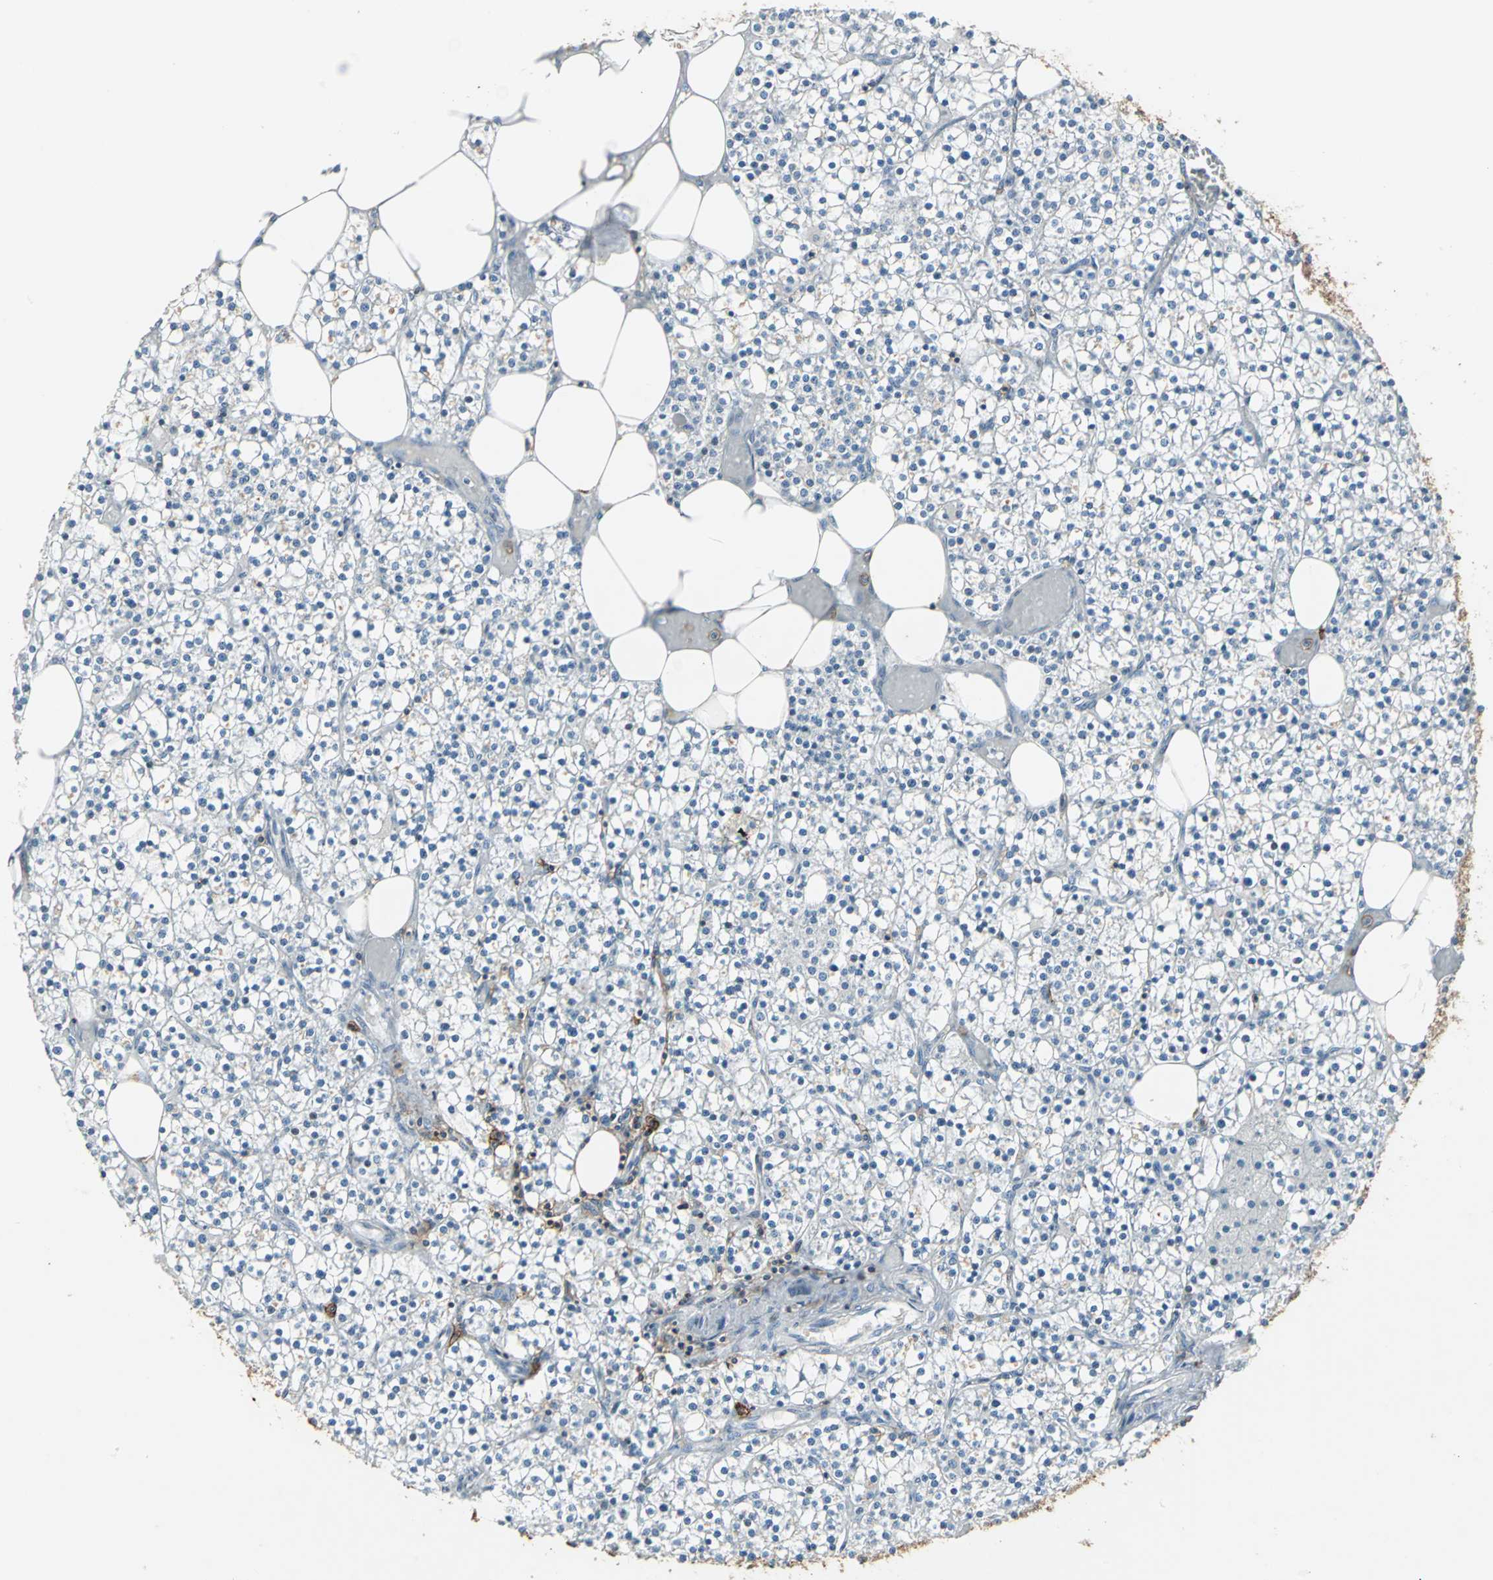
{"staining": {"intensity": "negative", "quantity": "none", "location": "none"}, "tissue": "parathyroid gland", "cell_type": "Glandular cells", "image_type": "normal", "snomed": [{"axis": "morphology", "description": "Normal tissue, NOS"}, {"axis": "topography", "description": "Parathyroid gland"}], "caption": "Immunohistochemistry (IHC) of unremarkable parathyroid gland shows no positivity in glandular cells.", "gene": "CD44", "patient": {"sex": "female", "age": 63}}